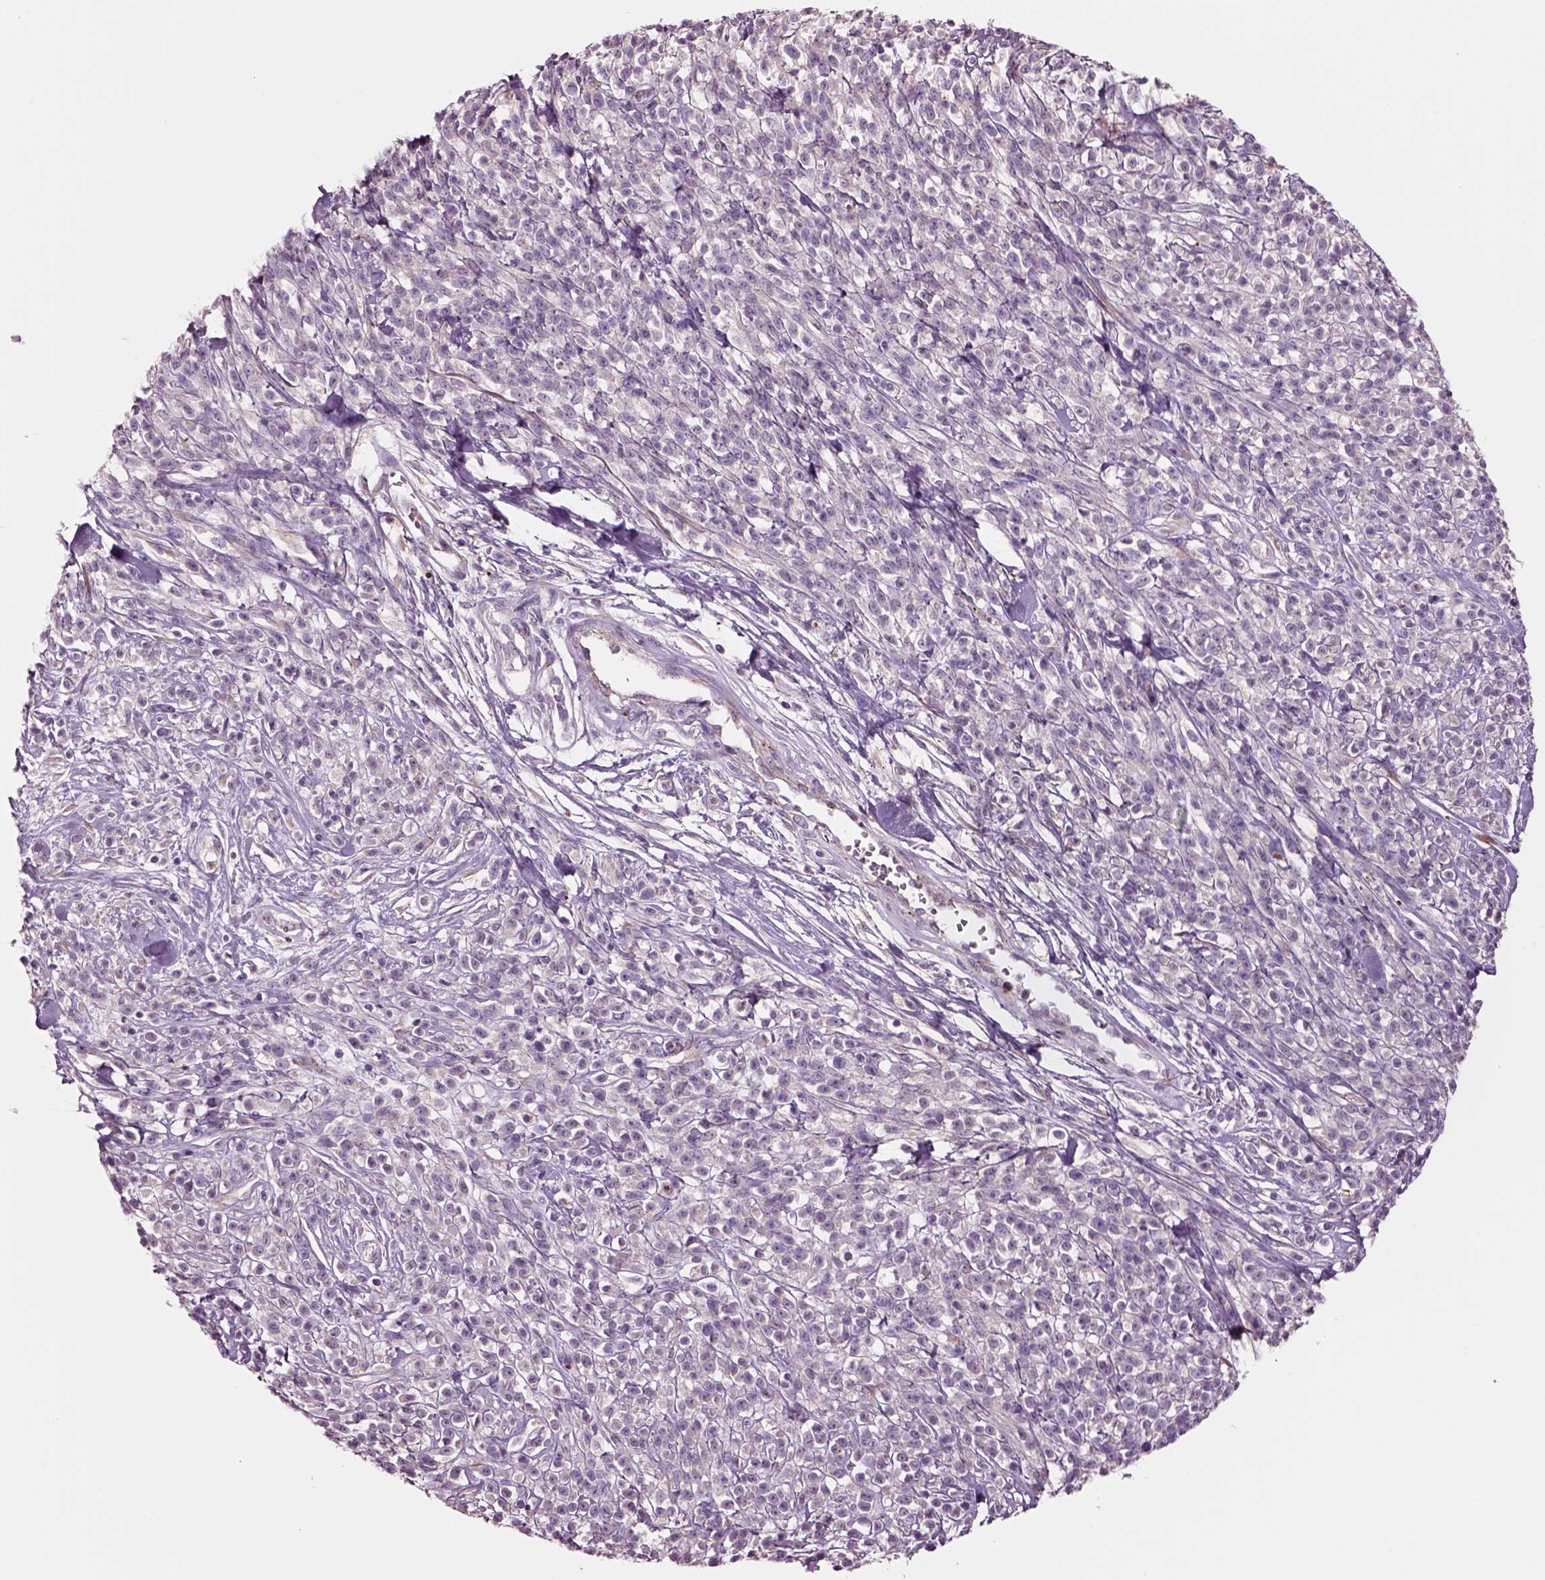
{"staining": {"intensity": "negative", "quantity": "none", "location": "none"}, "tissue": "melanoma", "cell_type": "Tumor cells", "image_type": "cancer", "snomed": [{"axis": "morphology", "description": "Malignant melanoma, NOS"}, {"axis": "topography", "description": "Skin"}, {"axis": "topography", "description": "Skin of trunk"}], "caption": "A photomicrograph of melanoma stained for a protein displays no brown staining in tumor cells.", "gene": "PLPP7", "patient": {"sex": "male", "age": 74}}